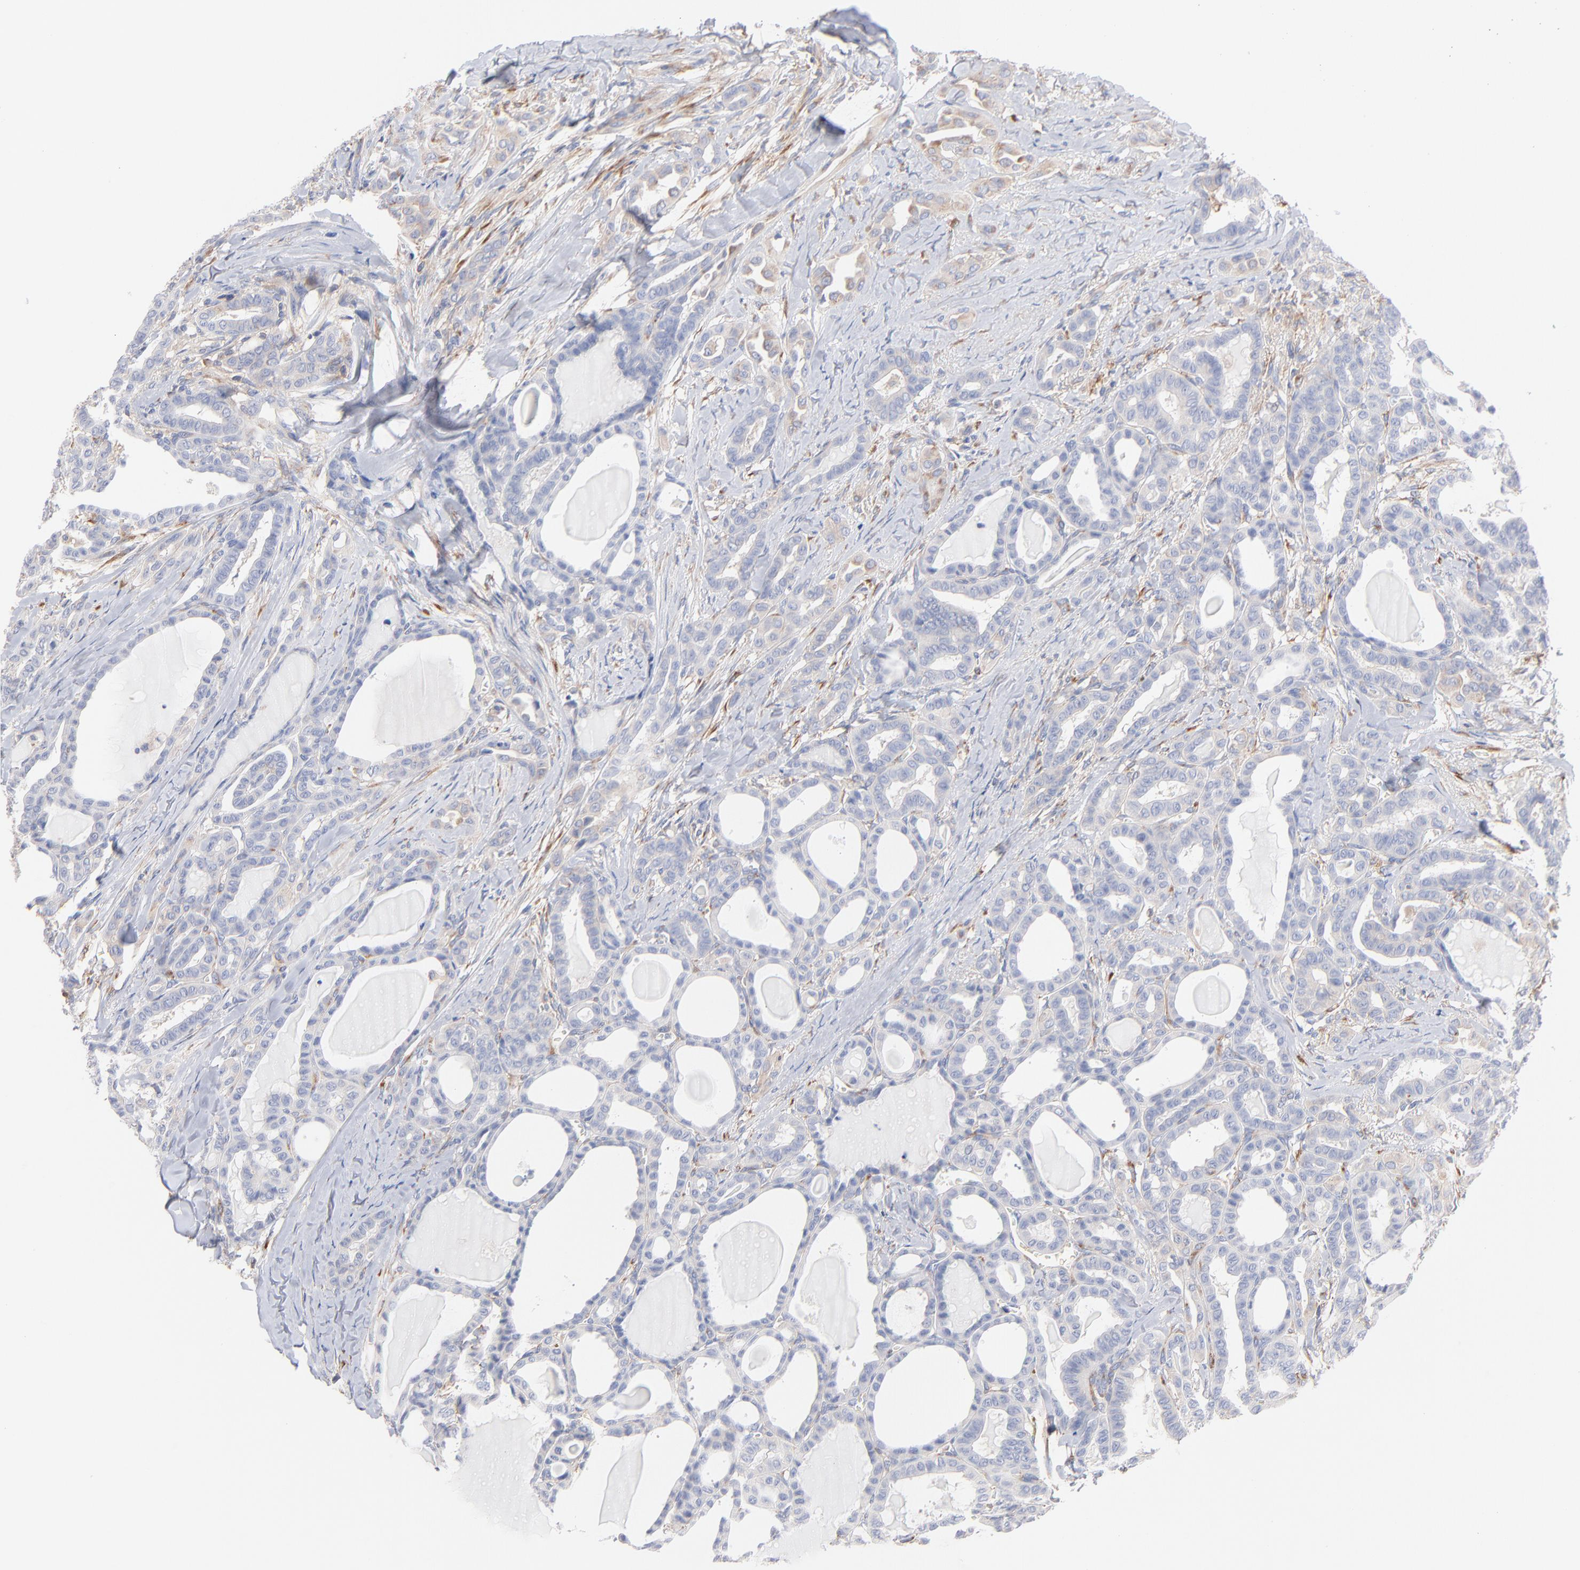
{"staining": {"intensity": "weak", "quantity": "<25%", "location": "cytoplasmic/membranous"}, "tissue": "thyroid cancer", "cell_type": "Tumor cells", "image_type": "cancer", "snomed": [{"axis": "morphology", "description": "Carcinoma, NOS"}, {"axis": "topography", "description": "Thyroid gland"}], "caption": "High magnification brightfield microscopy of thyroid cancer (carcinoma) stained with DAB (3,3'-diaminobenzidine) (brown) and counterstained with hematoxylin (blue): tumor cells show no significant expression.", "gene": "SEPTIN6", "patient": {"sex": "female", "age": 91}}